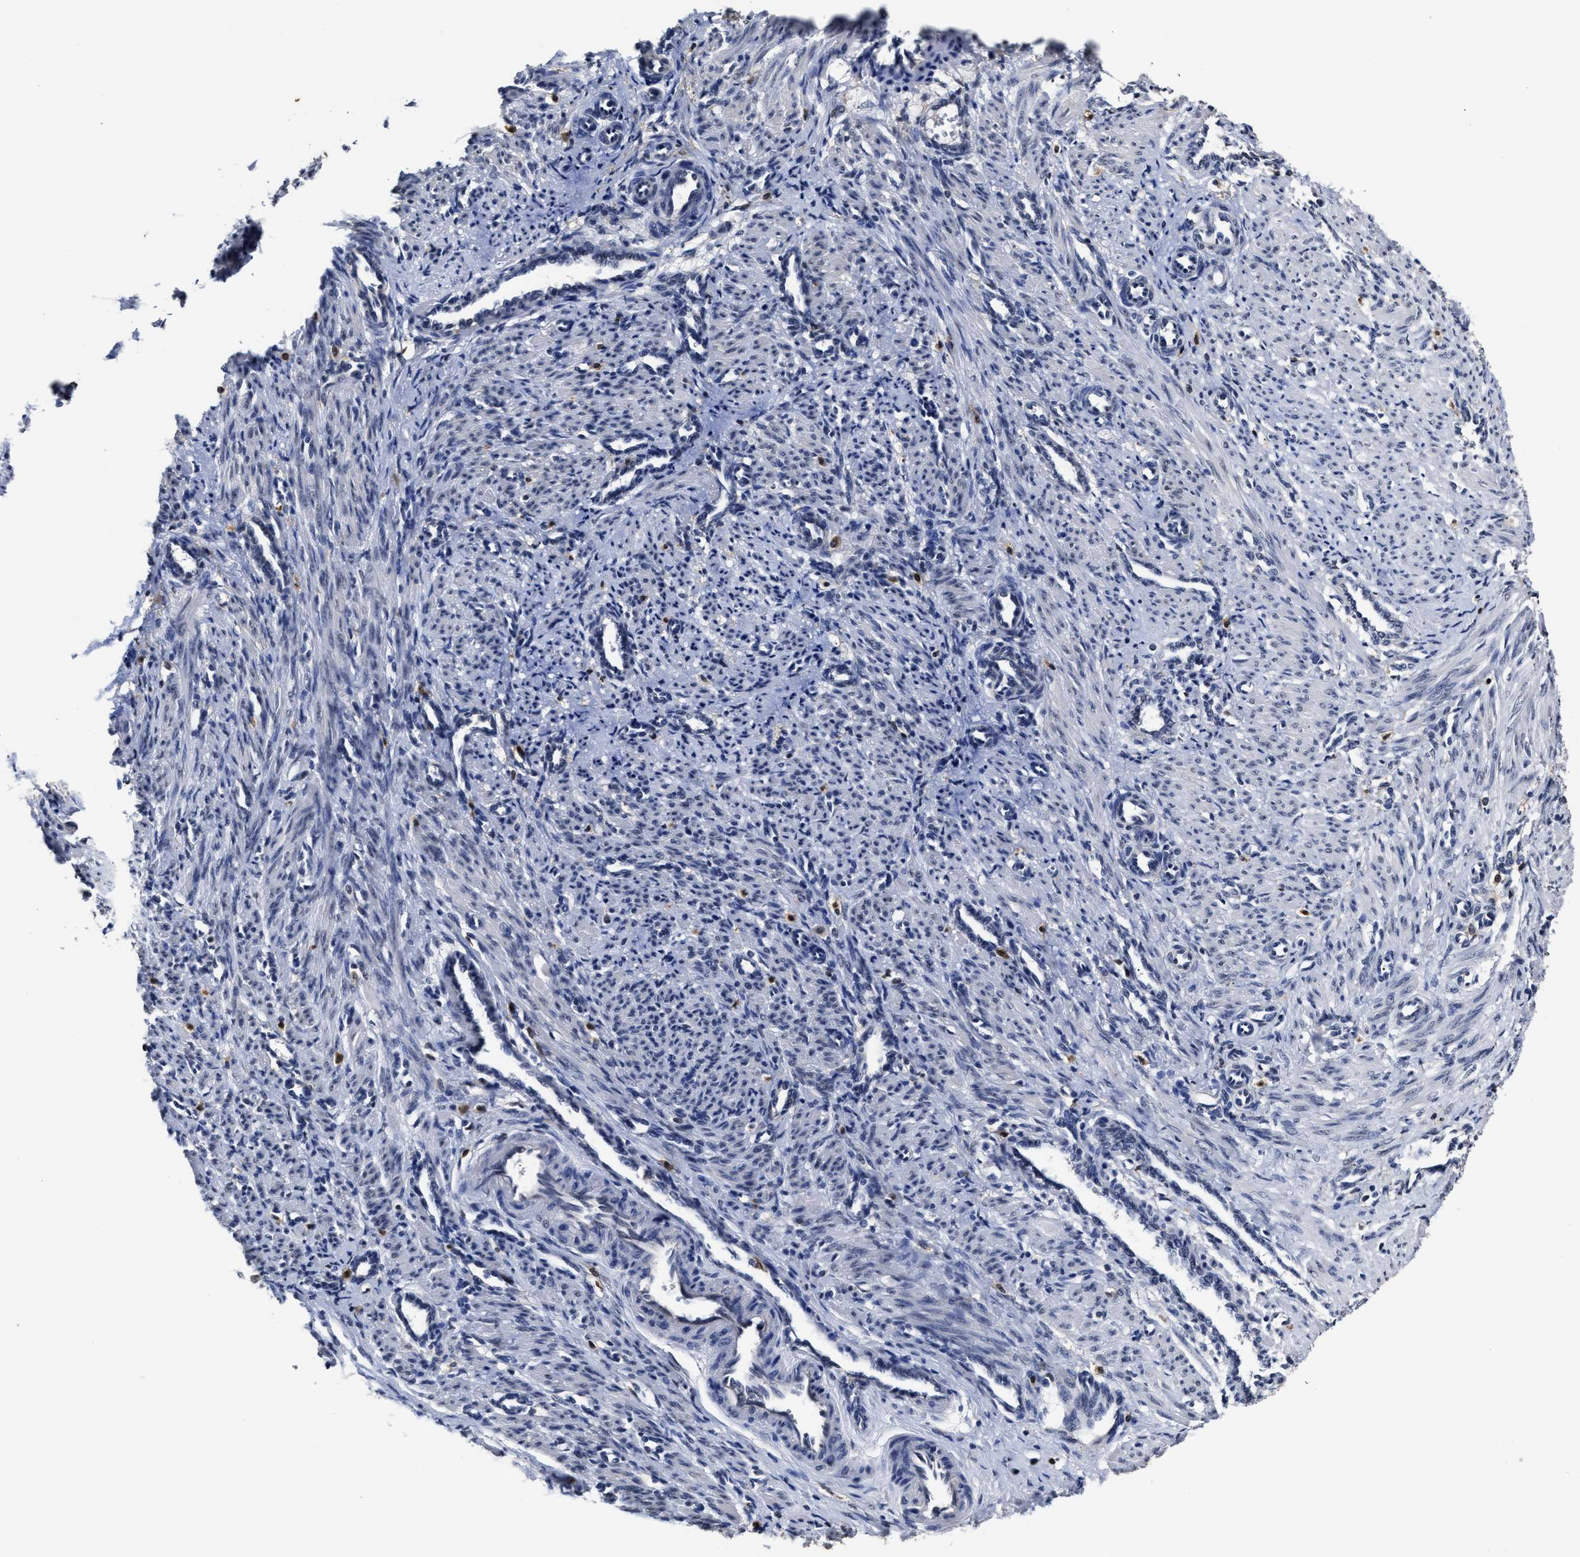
{"staining": {"intensity": "negative", "quantity": "none", "location": "none"}, "tissue": "smooth muscle", "cell_type": "Smooth muscle cells", "image_type": "normal", "snomed": [{"axis": "morphology", "description": "Normal tissue, NOS"}, {"axis": "topography", "description": "Endometrium"}], "caption": "This histopathology image is of unremarkable smooth muscle stained with IHC to label a protein in brown with the nuclei are counter-stained blue. There is no expression in smooth muscle cells.", "gene": "PRPF4B", "patient": {"sex": "female", "age": 33}}